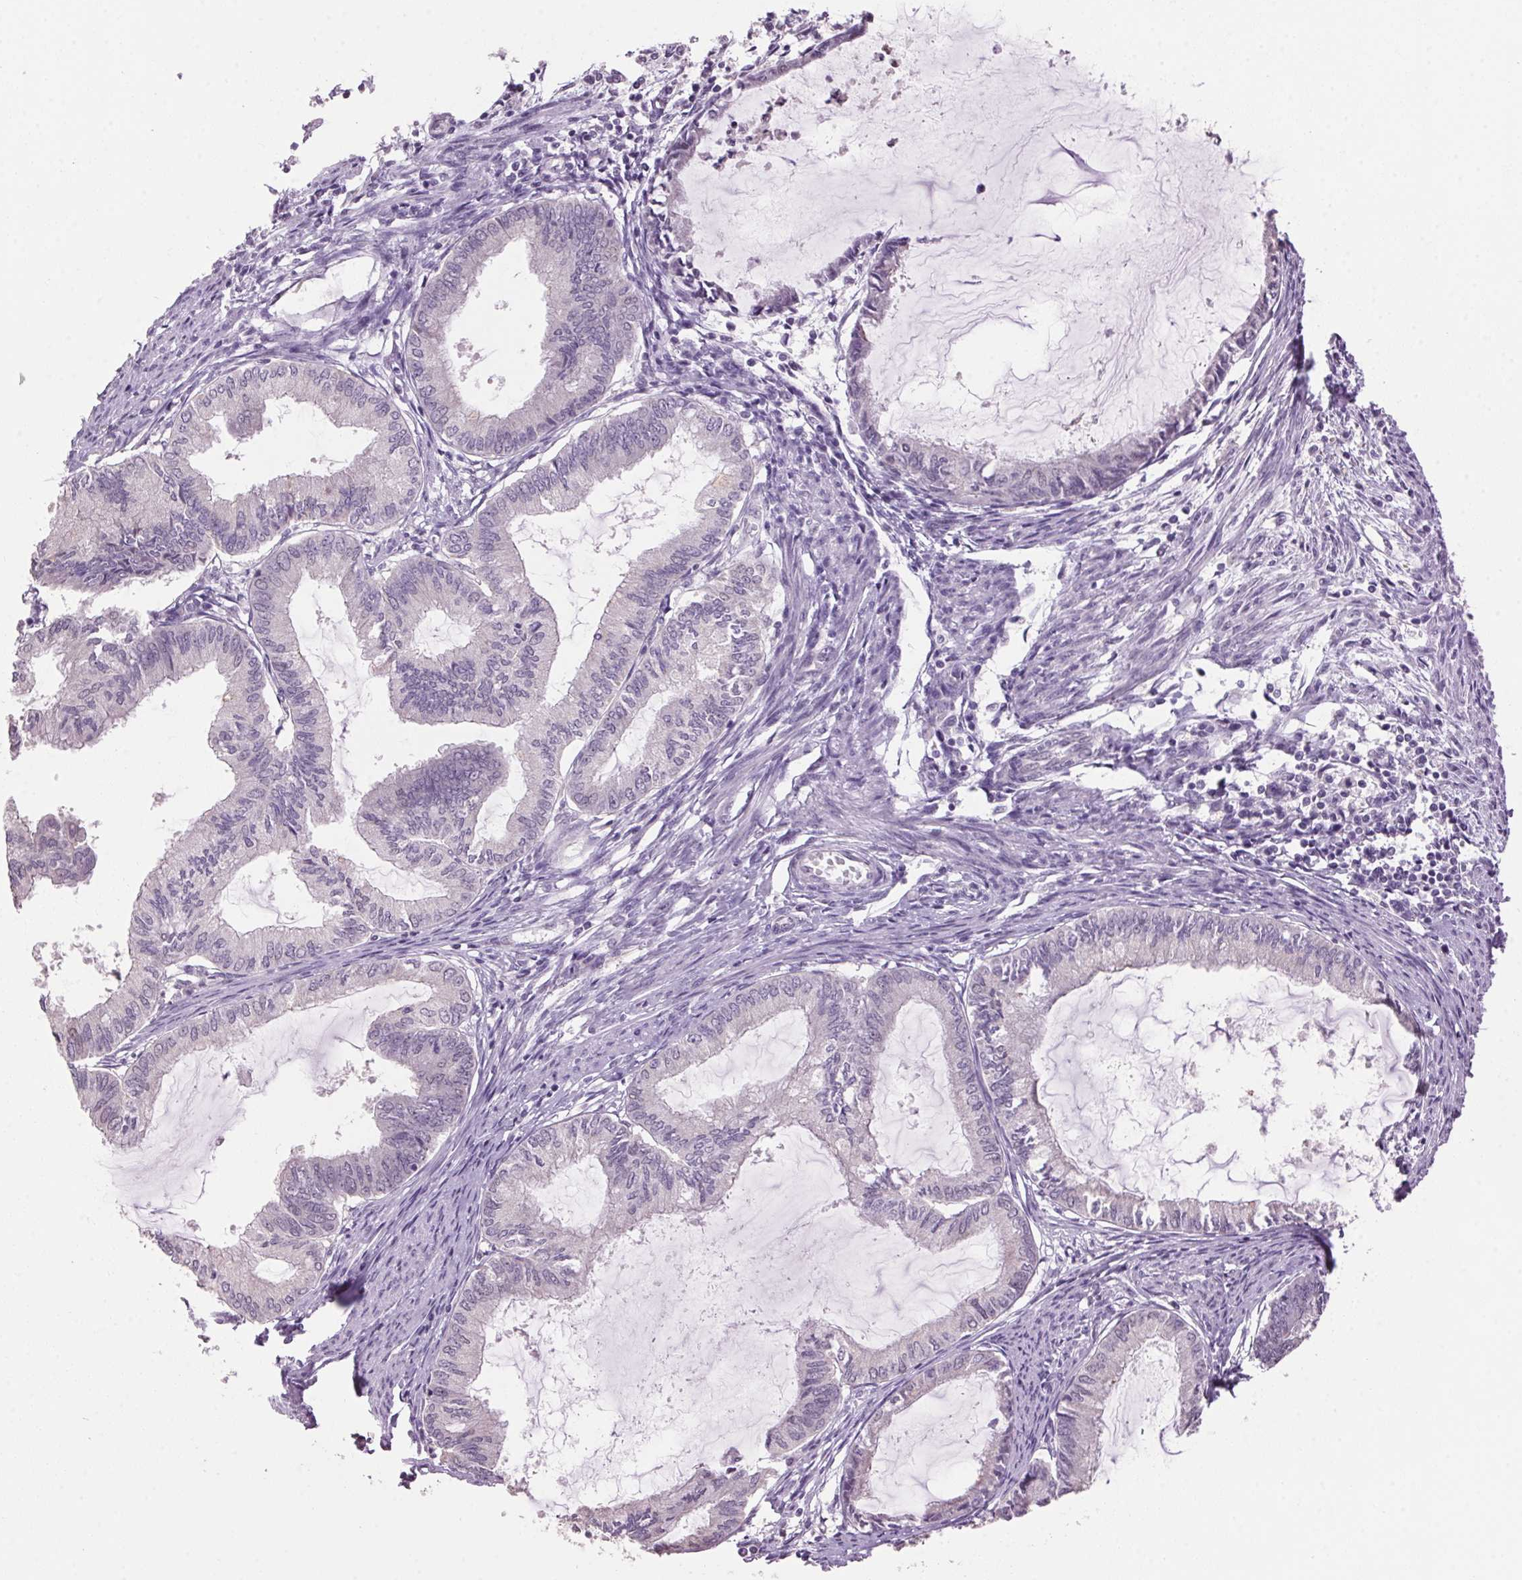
{"staining": {"intensity": "negative", "quantity": "none", "location": "none"}, "tissue": "endometrial cancer", "cell_type": "Tumor cells", "image_type": "cancer", "snomed": [{"axis": "morphology", "description": "Adenocarcinoma, NOS"}, {"axis": "topography", "description": "Endometrium"}], "caption": "Endometrial adenocarcinoma stained for a protein using immunohistochemistry (IHC) reveals no staining tumor cells.", "gene": "VWA3B", "patient": {"sex": "female", "age": 86}}